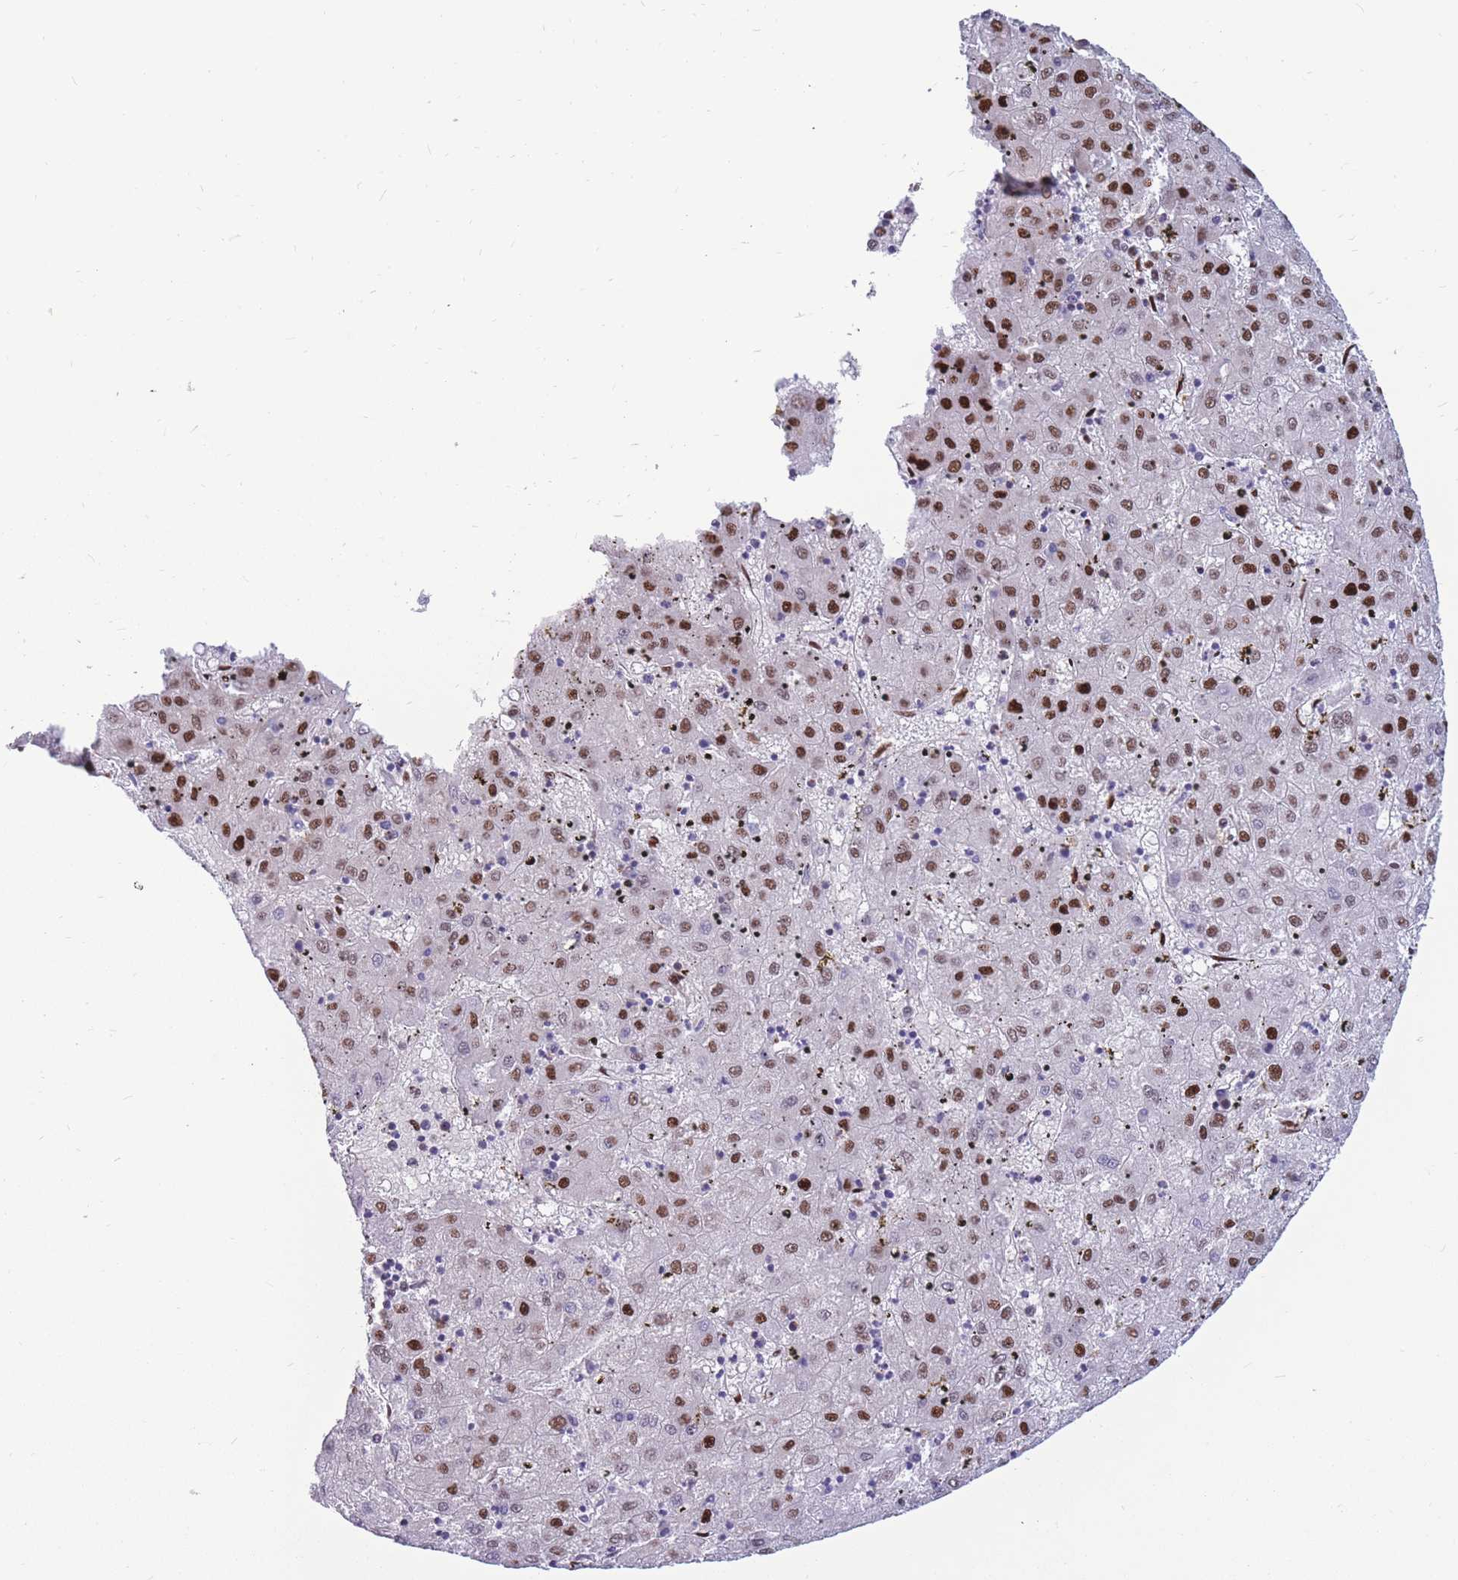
{"staining": {"intensity": "strong", "quantity": "25%-75%", "location": "nuclear"}, "tissue": "liver cancer", "cell_type": "Tumor cells", "image_type": "cancer", "snomed": [{"axis": "morphology", "description": "Carcinoma, Hepatocellular, NOS"}, {"axis": "topography", "description": "Liver"}], "caption": "Hepatocellular carcinoma (liver) stained with DAB IHC shows high levels of strong nuclear staining in approximately 25%-75% of tumor cells. The staining was performed using DAB (3,3'-diaminobenzidine), with brown indicating positive protein expression. Nuclei are stained blue with hematoxylin.", "gene": "NASP", "patient": {"sex": "male", "age": 72}}